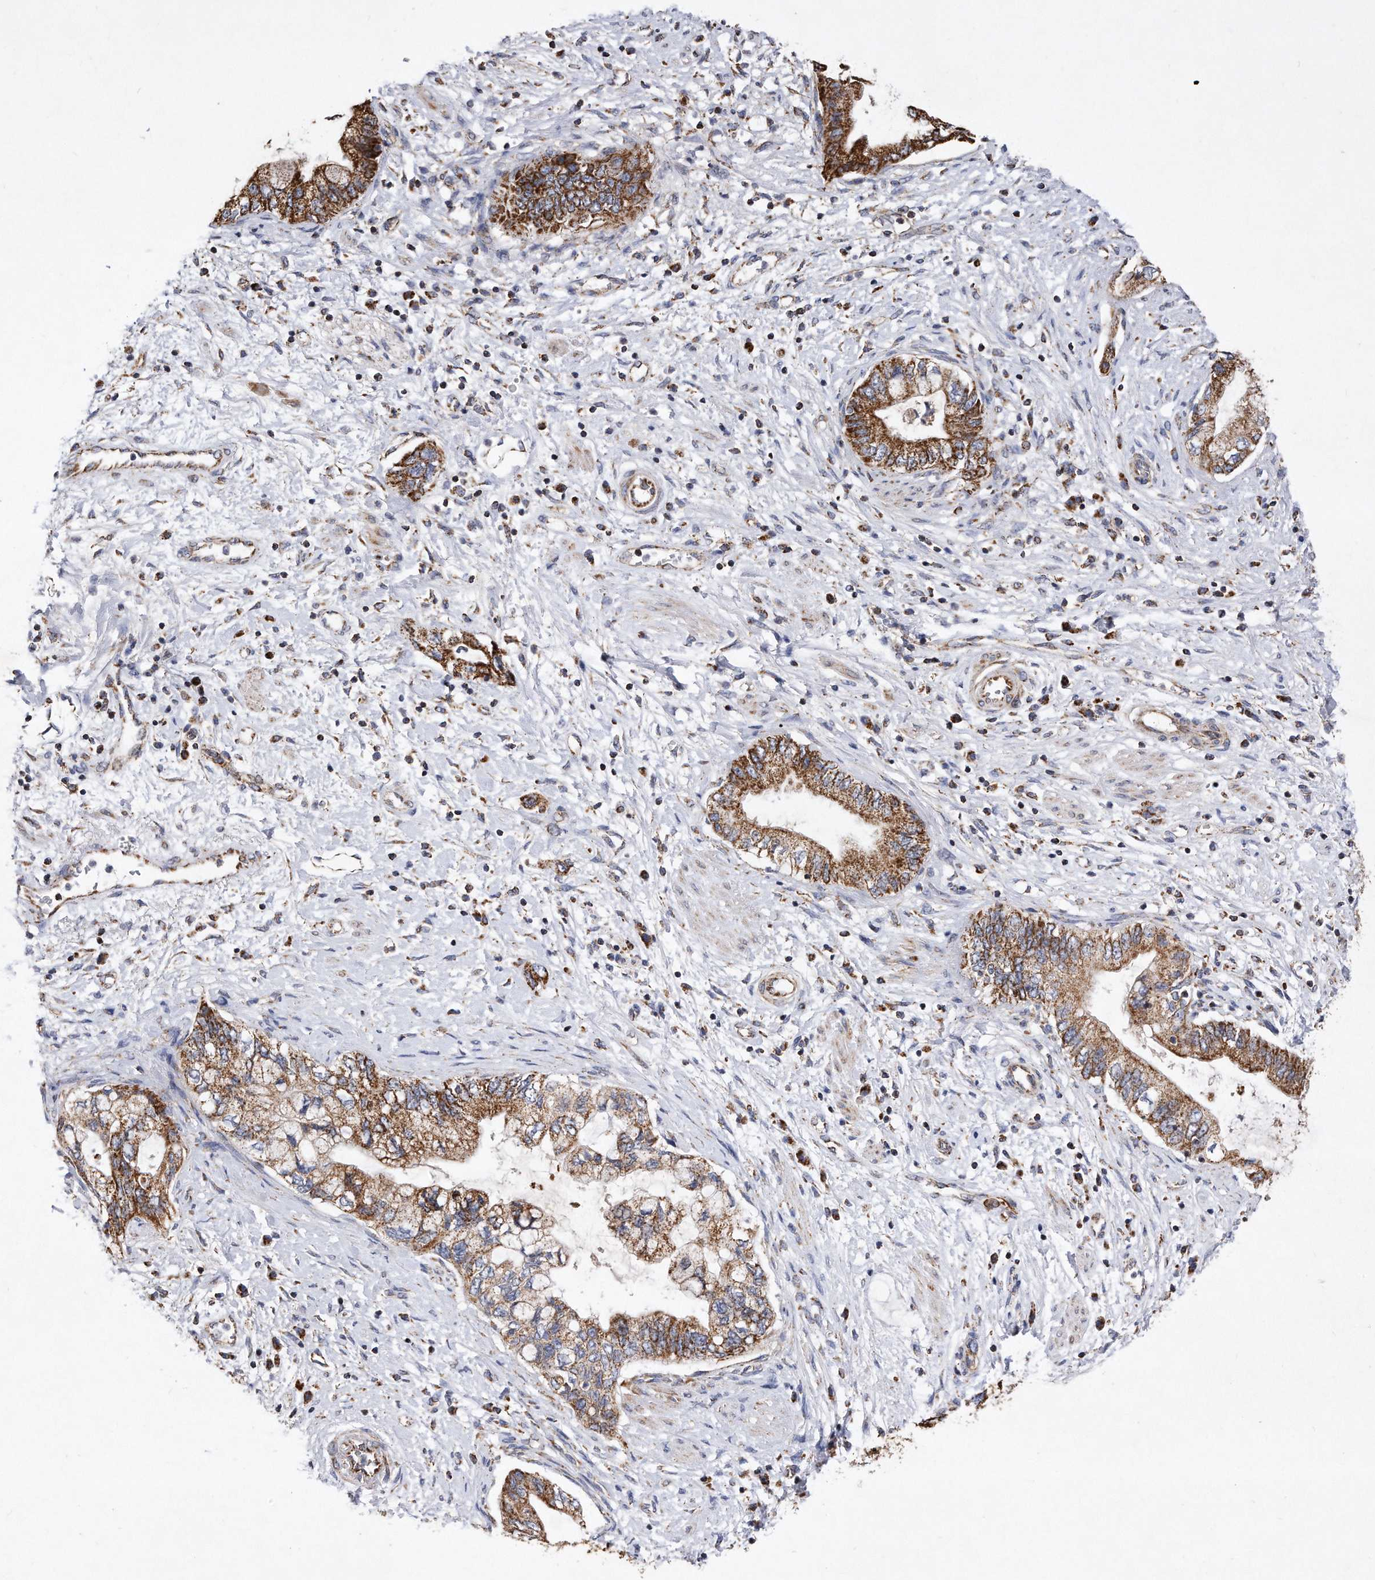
{"staining": {"intensity": "strong", "quantity": ">75%", "location": "cytoplasmic/membranous"}, "tissue": "pancreatic cancer", "cell_type": "Tumor cells", "image_type": "cancer", "snomed": [{"axis": "morphology", "description": "Adenocarcinoma, NOS"}, {"axis": "topography", "description": "Pancreas"}], "caption": "Pancreatic adenocarcinoma stained with immunohistochemistry exhibits strong cytoplasmic/membranous staining in approximately >75% of tumor cells. (IHC, brightfield microscopy, high magnification).", "gene": "PPP5C", "patient": {"sex": "female", "age": 73}}